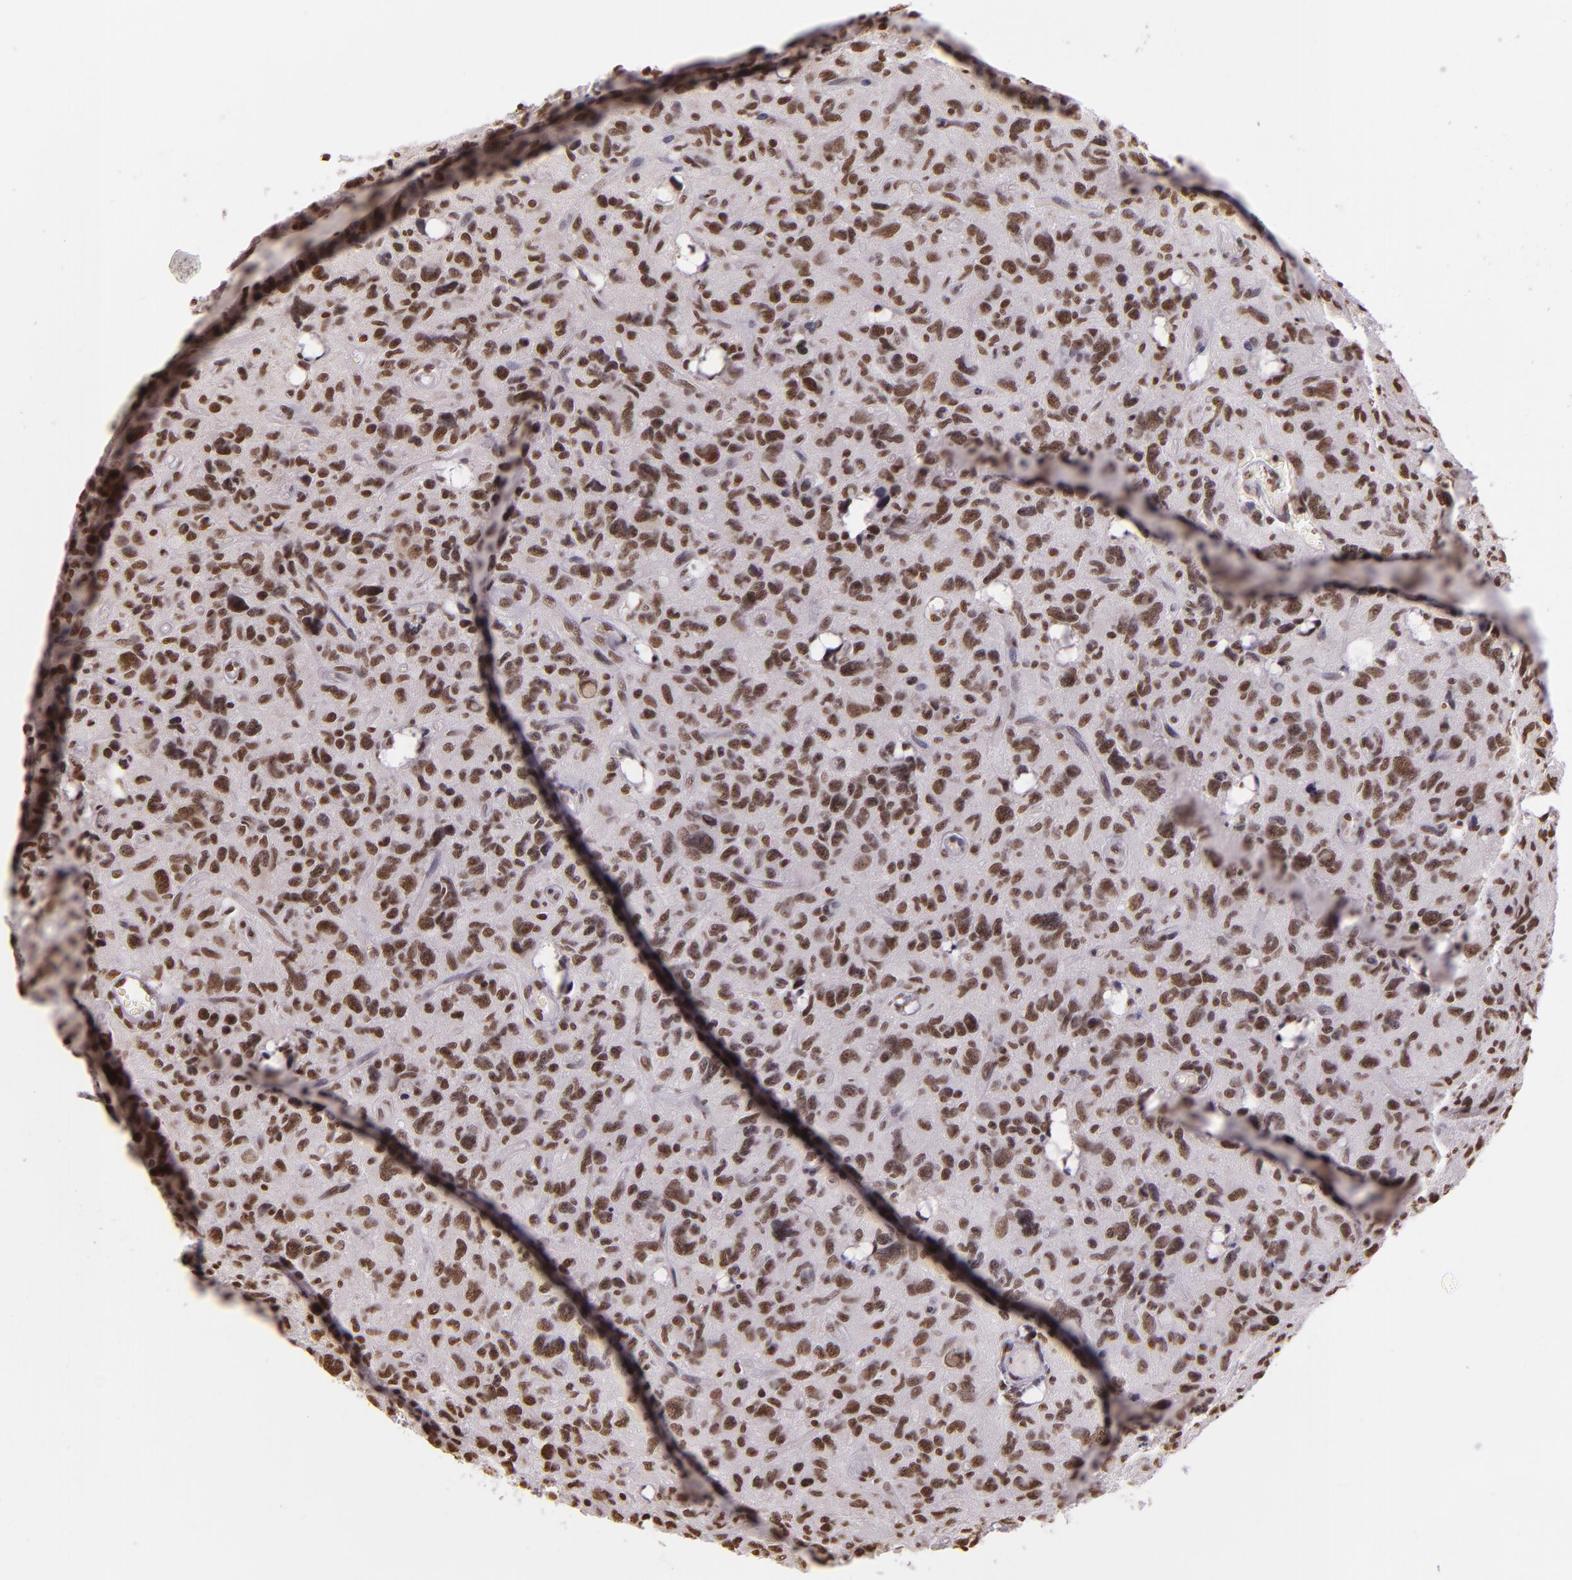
{"staining": {"intensity": "weak", "quantity": ">75%", "location": "nuclear"}, "tissue": "glioma", "cell_type": "Tumor cells", "image_type": "cancer", "snomed": [{"axis": "morphology", "description": "Glioma, malignant, High grade"}, {"axis": "topography", "description": "Brain"}], "caption": "Brown immunohistochemical staining in glioma demonstrates weak nuclear staining in about >75% of tumor cells. The protein of interest is stained brown, and the nuclei are stained in blue (DAB IHC with brightfield microscopy, high magnification).", "gene": "USF1", "patient": {"sex": "female", "age": 60}}